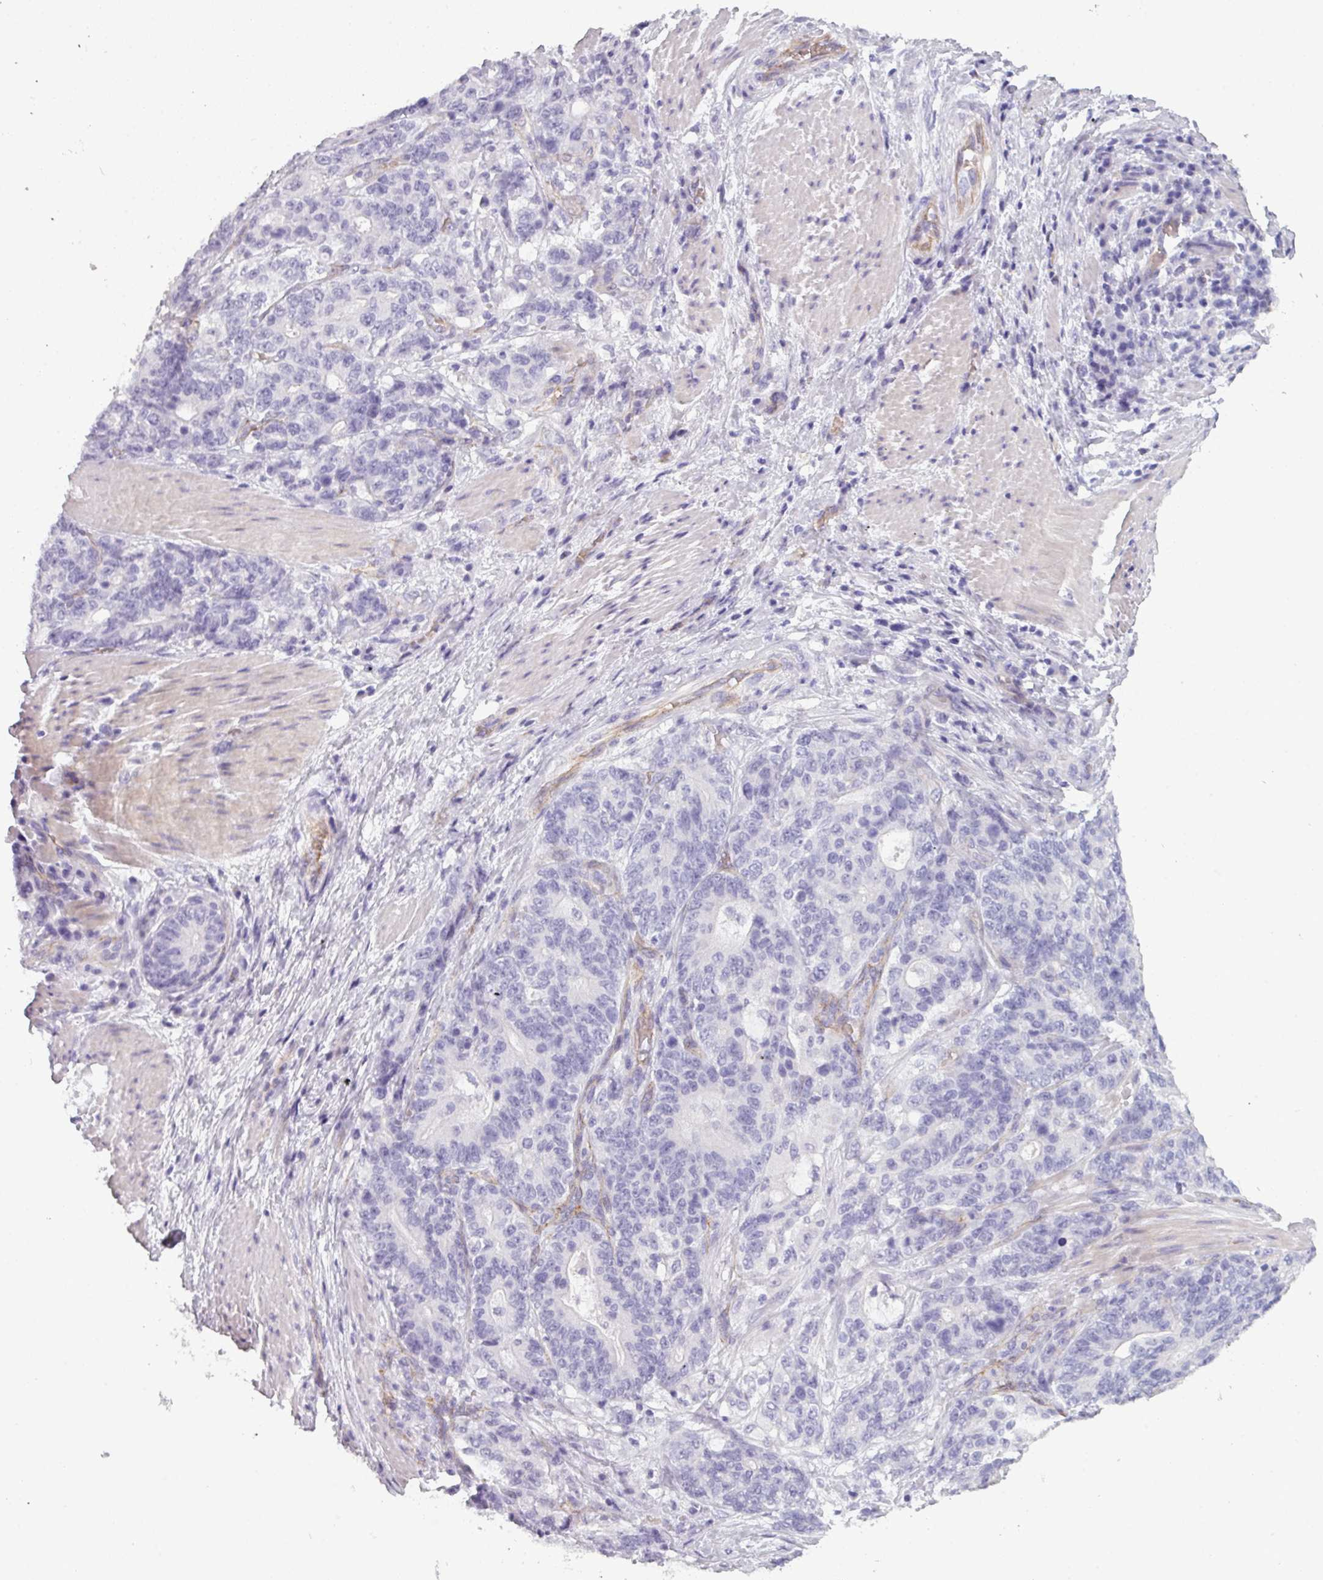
{"staining": {"intensity": "negative", "quantity": "none", "location": "none"}, "tissue": "stomach cancer", "cell_type": "Tumor cells", "image_type": "cancer", "snomed": [{"axis": "morphology", "description": "Normal tissue, NOS"}, {"axis": "morphology", "description": "Adenocarcinoma, NOS"}, {"axis": "topography", "description": "Stomach"}], "caption": "Immunohistochemistry (IHC) image of adenocarcinoma (stomach) stained for a protein (brown), which displays no positivity in tumor cells.", "gene": "AREL1", "patient": {"sex": "female", "age": 64}}